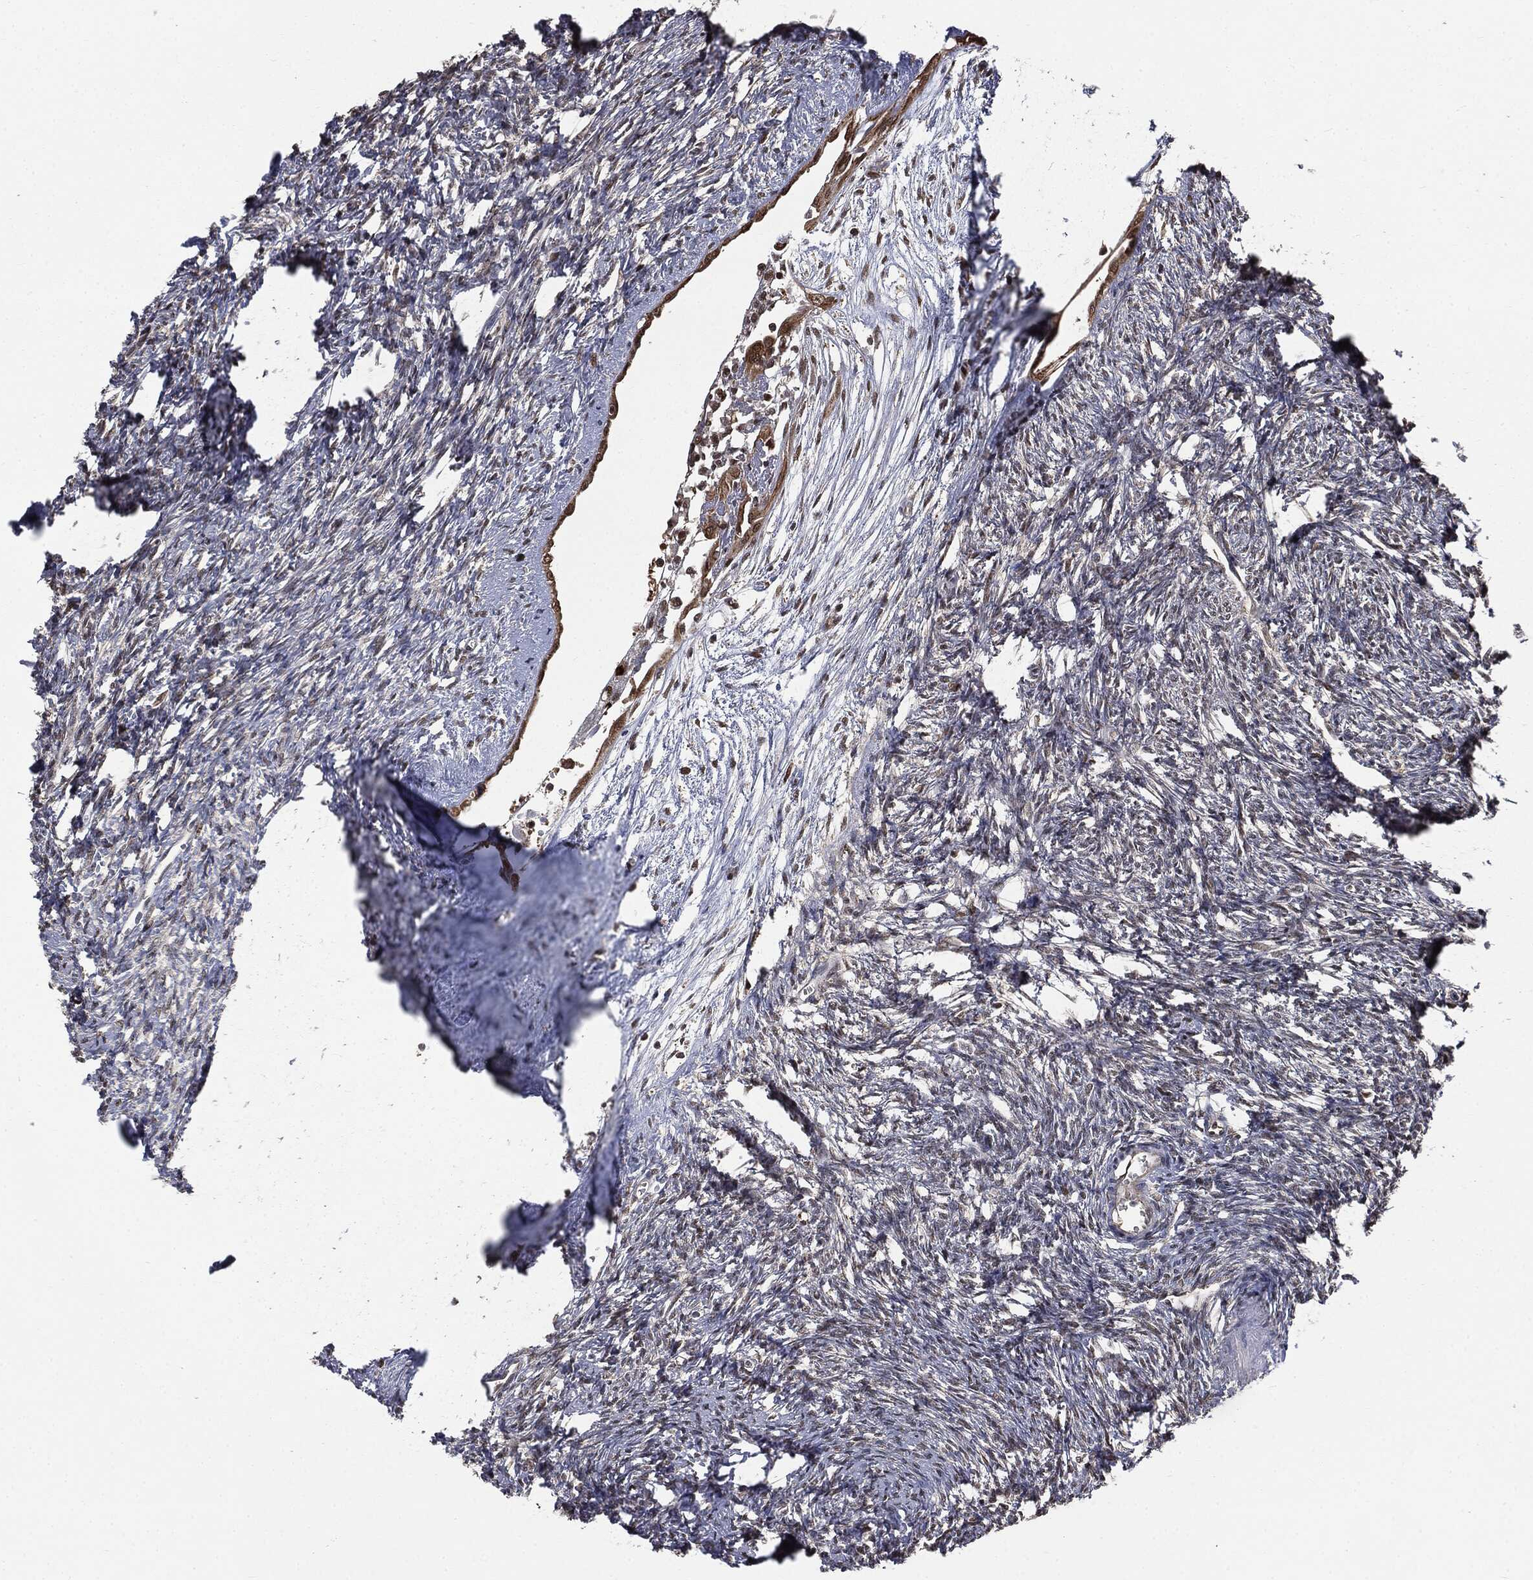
{"staining": {"intensity": "moderate", "quantity": "25%-75%", "location": "cytoplasmic/membranous"}, "tissue": "ovary", "cell_type": "Follicle cells", "image_type": "normal", "snomed": [{"axis": "morphology", "description": "Normal tissue, NOS"}, {"axis": "topography", "description": "Fallopian tube"}, {"axis": "topography", "description": "Ovary"}], "caption": "Moderate cytoplasmic/membranous protein staining is appreciated in approximately 25%-75% of follicle cells in ovary. The staining is performed using DAB brown chromogen to label protein expression. The nuclei are counter-stained blue using hematoxylin.", "gene": "SHLD2", "patient": {"sex": "female", "age": 33}}